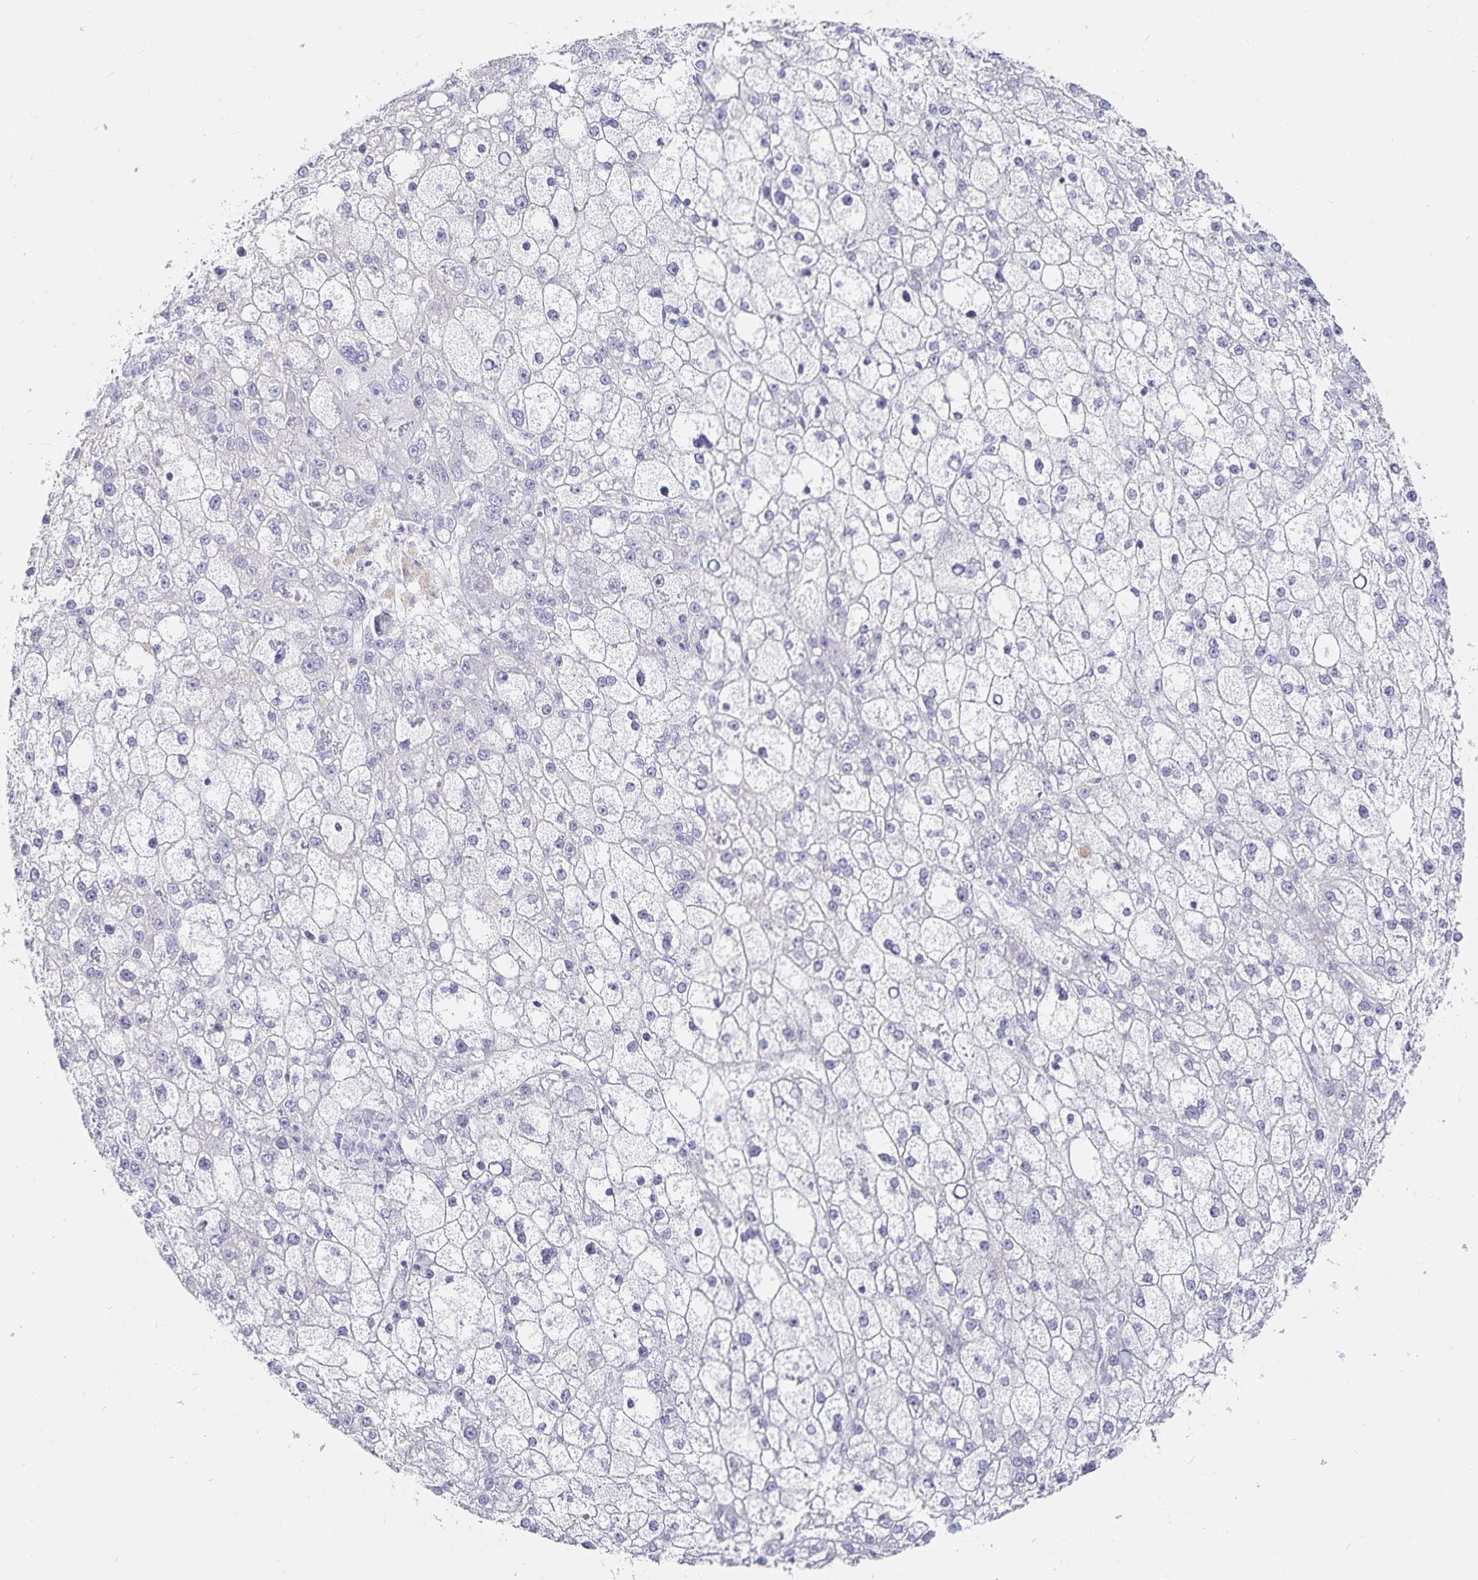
{"staining": {"intensity": "negative", "quantity": "none", "location": "none"}, "tissue": "liver cancer", "cell_type": "Tumor cells", "image_type": "cancer", "snomed": [{"axis": "morphology", "description": "Carcinoma, Hepatocellular, NOS"}, {"axis": "topography", "description": "Liver"}], "caption": "Protein analysis of liver cancer (hepatocellular carcinoma) demonstrates no significant positivity in tumor cells. (IHC, brightfield microscopy, high magnification).", "gene": "SFTPA1", "patient": {"sex": "male", "age": 67}}